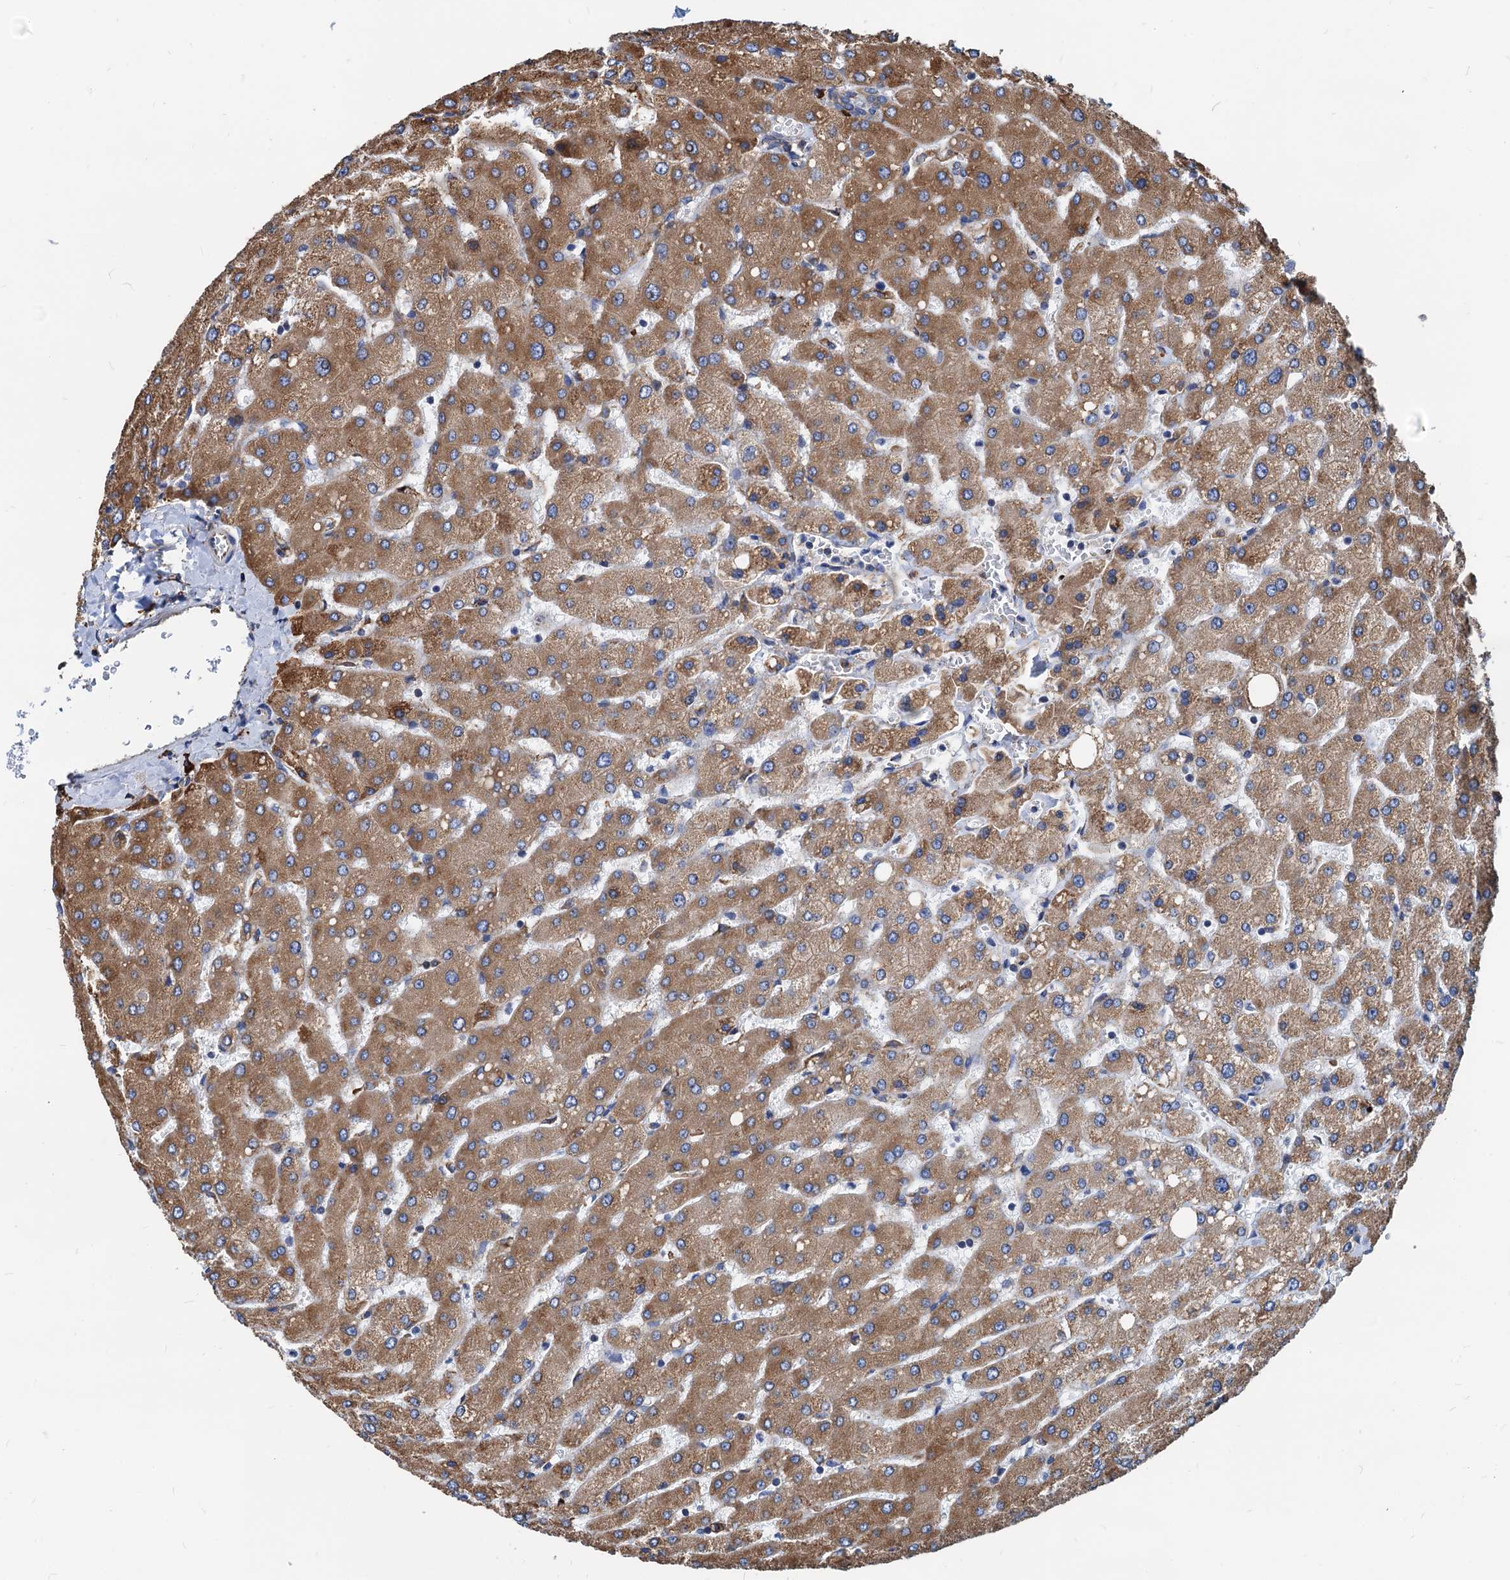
{"staining": {"intensity": "moderate", "quantity": "25%-75%", "location": "cytoplasmic/membranous"}, "tissue": "liver", "cell_type": "Cholangiocytes", "image_type": "normal", "snomed": [{"axis": "morphology", "description": "Normal tissue, NOS"}, {"axis": "topography", "description": "Liver"}], "caption": "The immunohistochemical stain highlights moderate cytoplasmic/membranous staining in cholangiocytes of normal liver.", "gene": "HSPA5", "patient": {"sex": "male", "age": 55}}